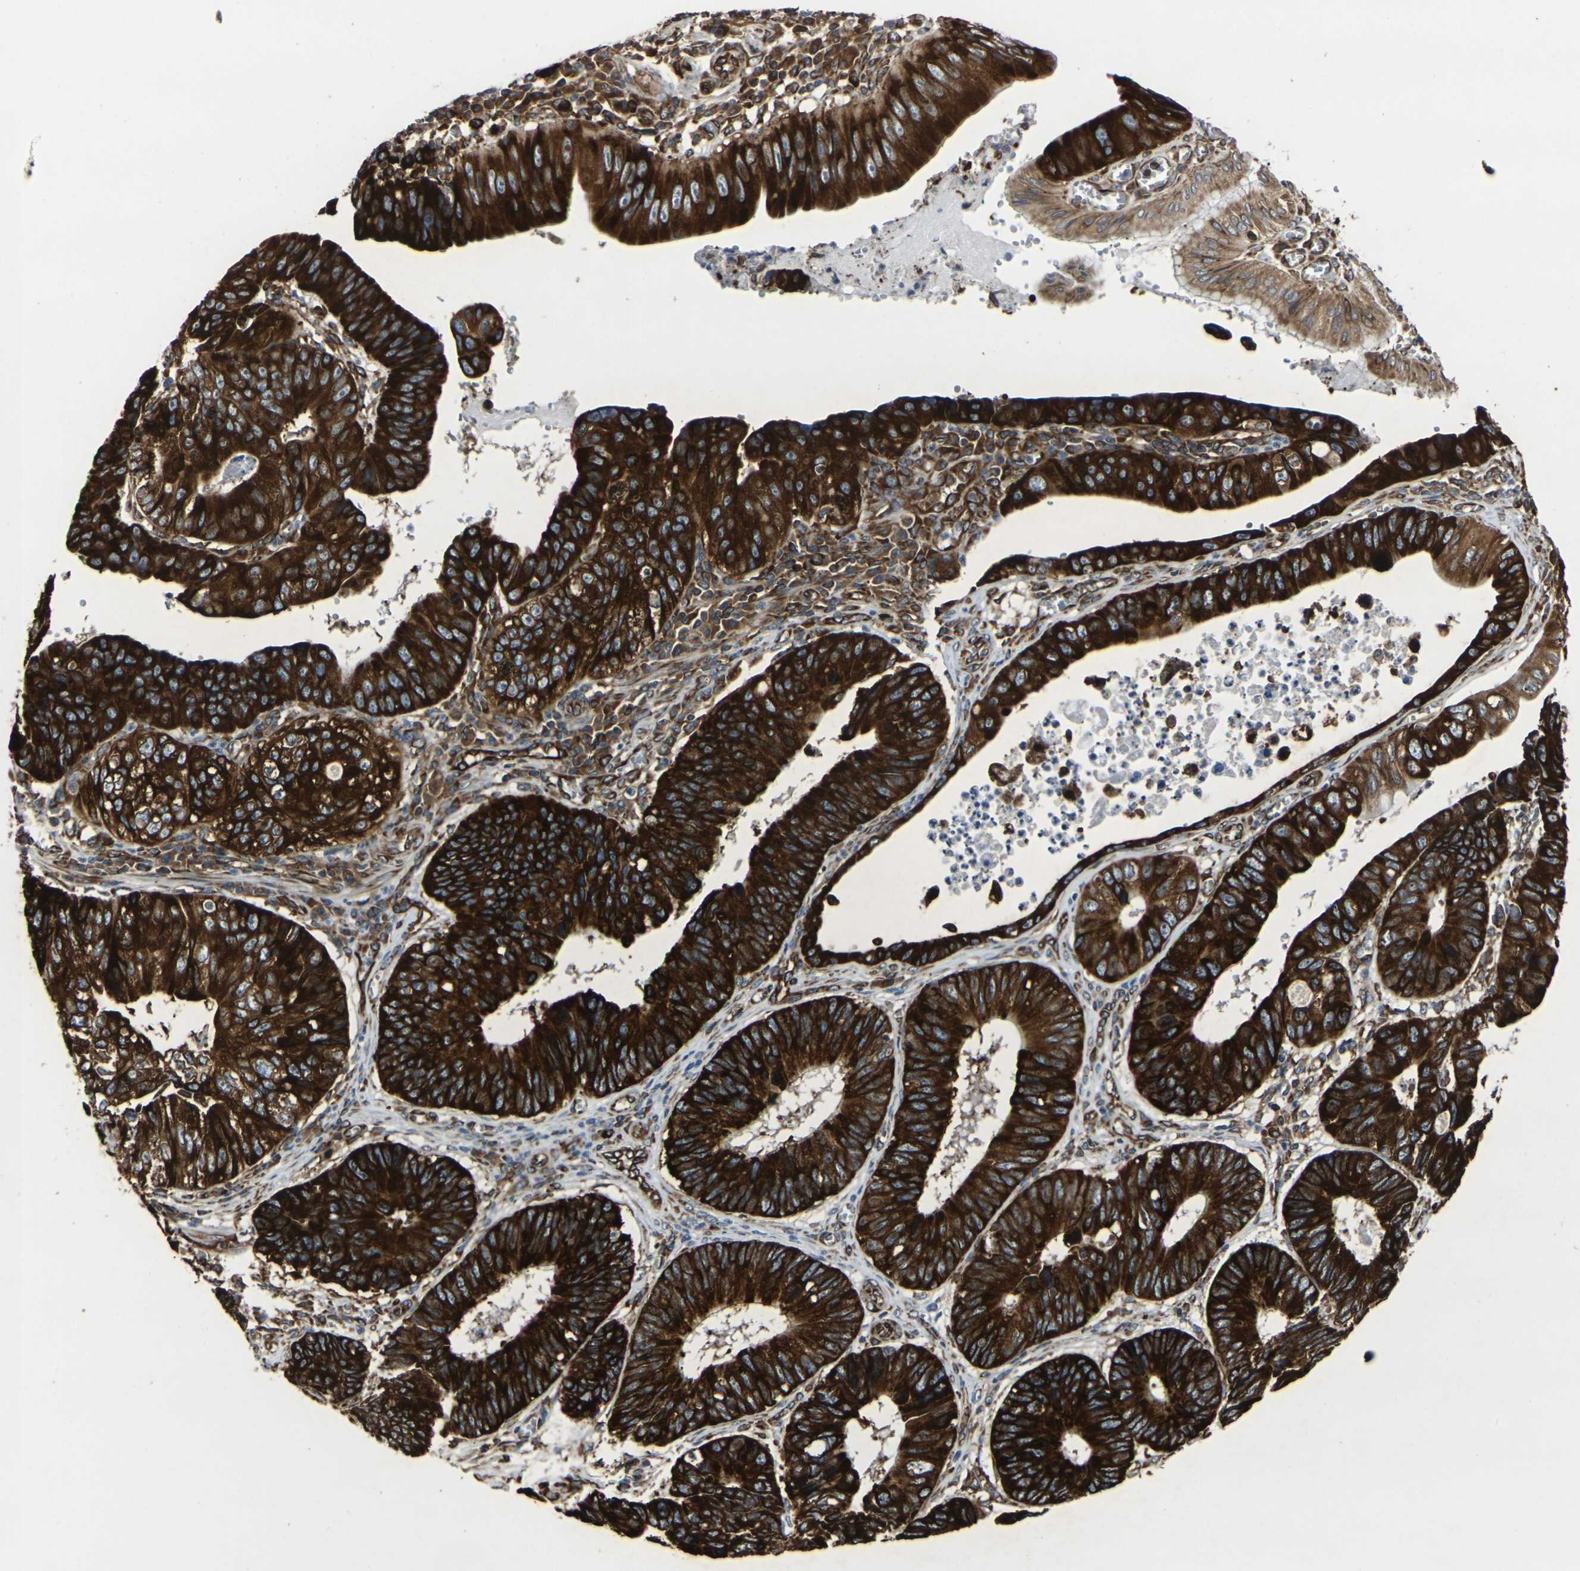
{"staining": {"intensity": "strong", "quantity": ">75%", "location": "cytoplasmic/membranous"}, "tissue": "stomach cancer", "cell_type": "Tumor cells", "image_type": "cancer", "snomed": [{"axis": "morphology", "description": "Adenocarcinoma, NOS"}, {"axis": "topography", "description": "Stomach"}], "caption": "Adenocarcinoma (stomach) stained with IHC demonstrates strong cytoplasmic/membranous positivity in about >75% of tumor cells.", "gene": "MARCHF2", "patient": {"sex": "male", "age": 59}}